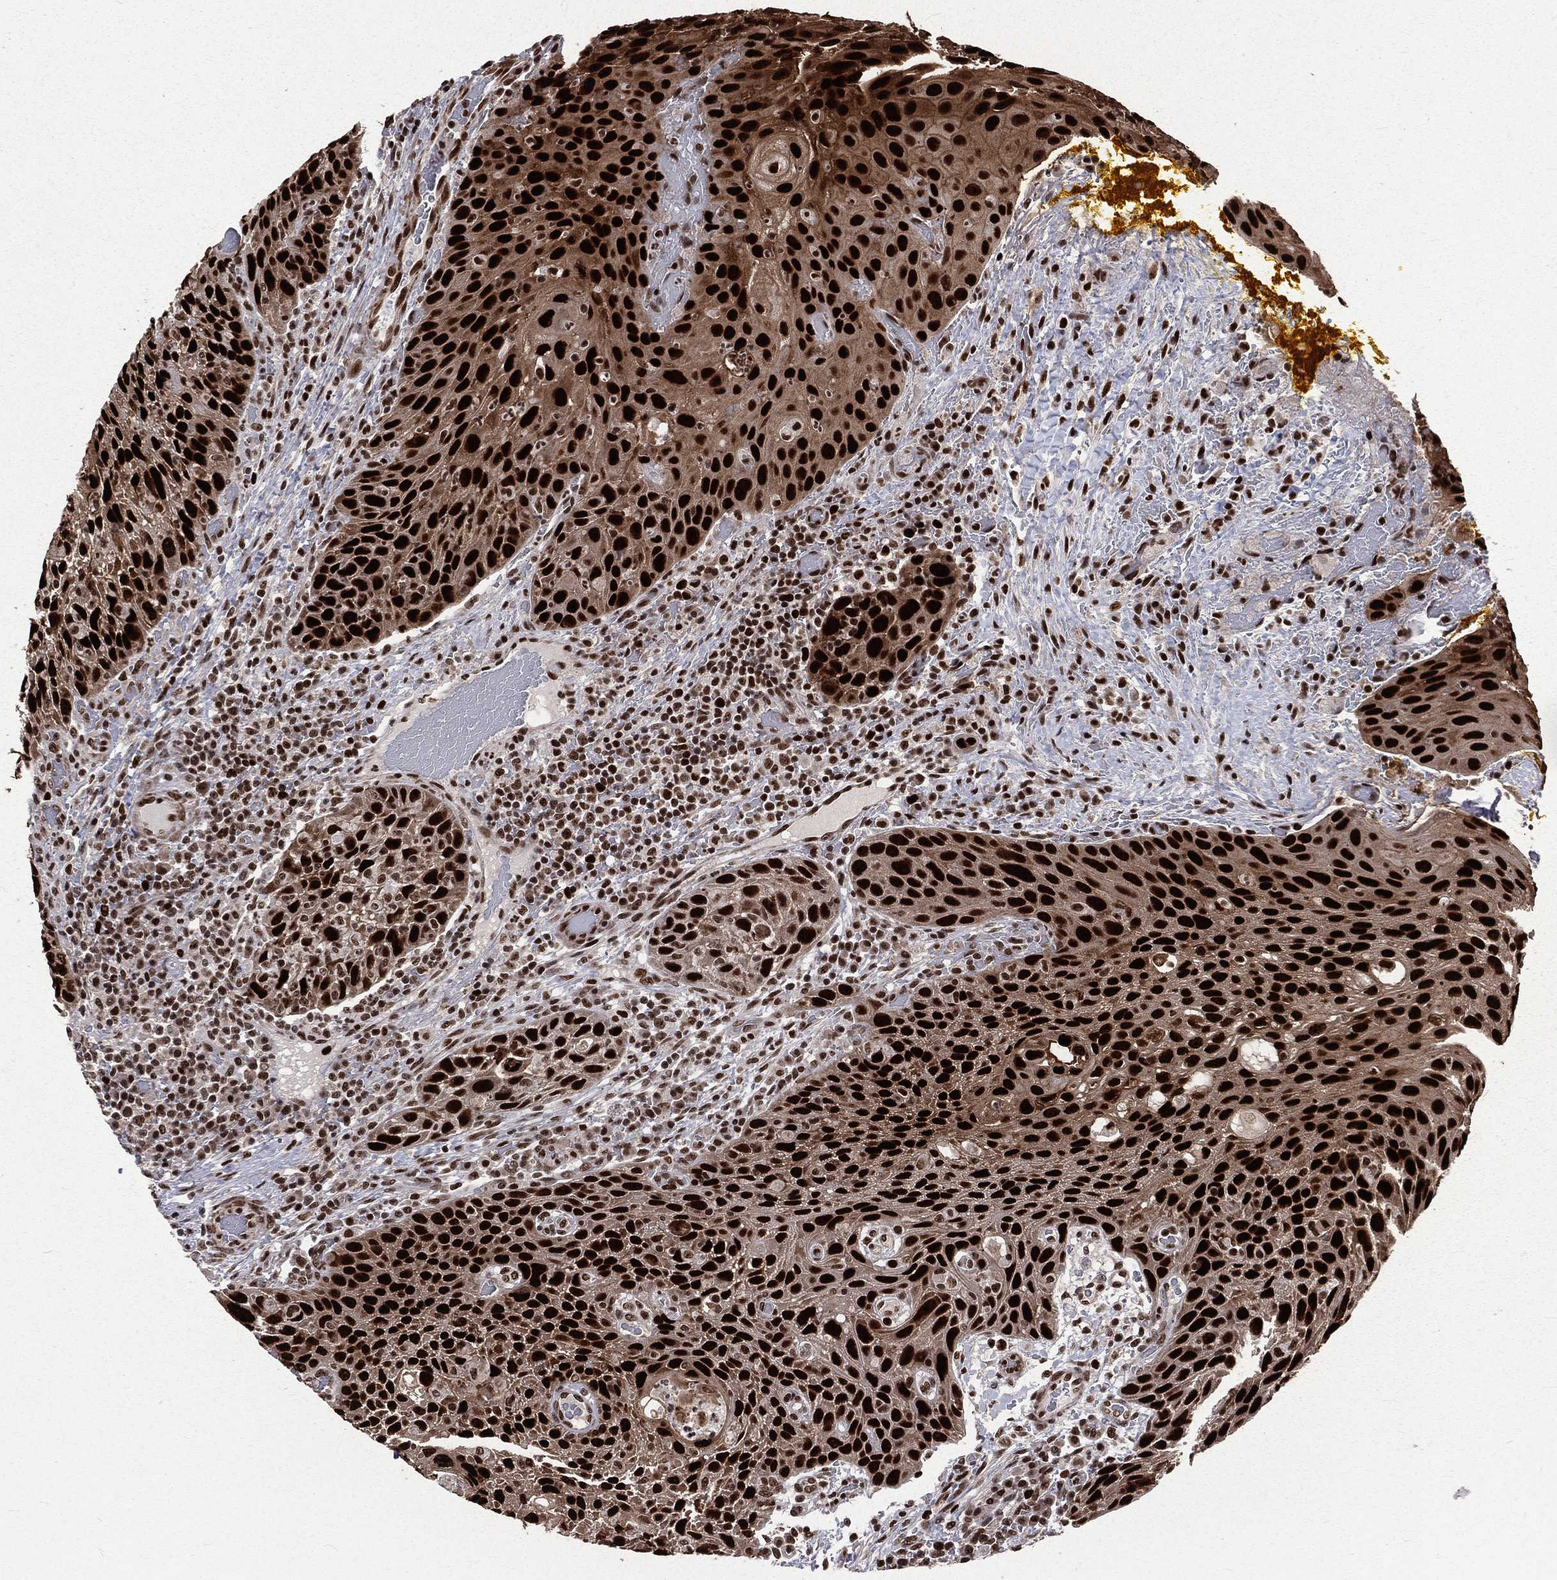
{"staining": {"intensity": "strong", "quantity": ">75%", "location": "nuclear"}, "tissue": "head and neck cancer", "cell_type": "Tumor cells", "image_type": "cancer", "snomed": [{"axis": "morphology", "description": "Squamous cell carcinoma, NOS"}, {"axis": "topography", "description": "Head-Neck"}], "caption": "Immunohistochemical staining of human head and neck cancer demonstrates high levels of strong nuclear protein staining in about >75% of tumor cells. (Brightfield microscopy of DAB IHC at high magnification).", "gene": "POLB", "patient": {"sex": "male", "age": 69}}